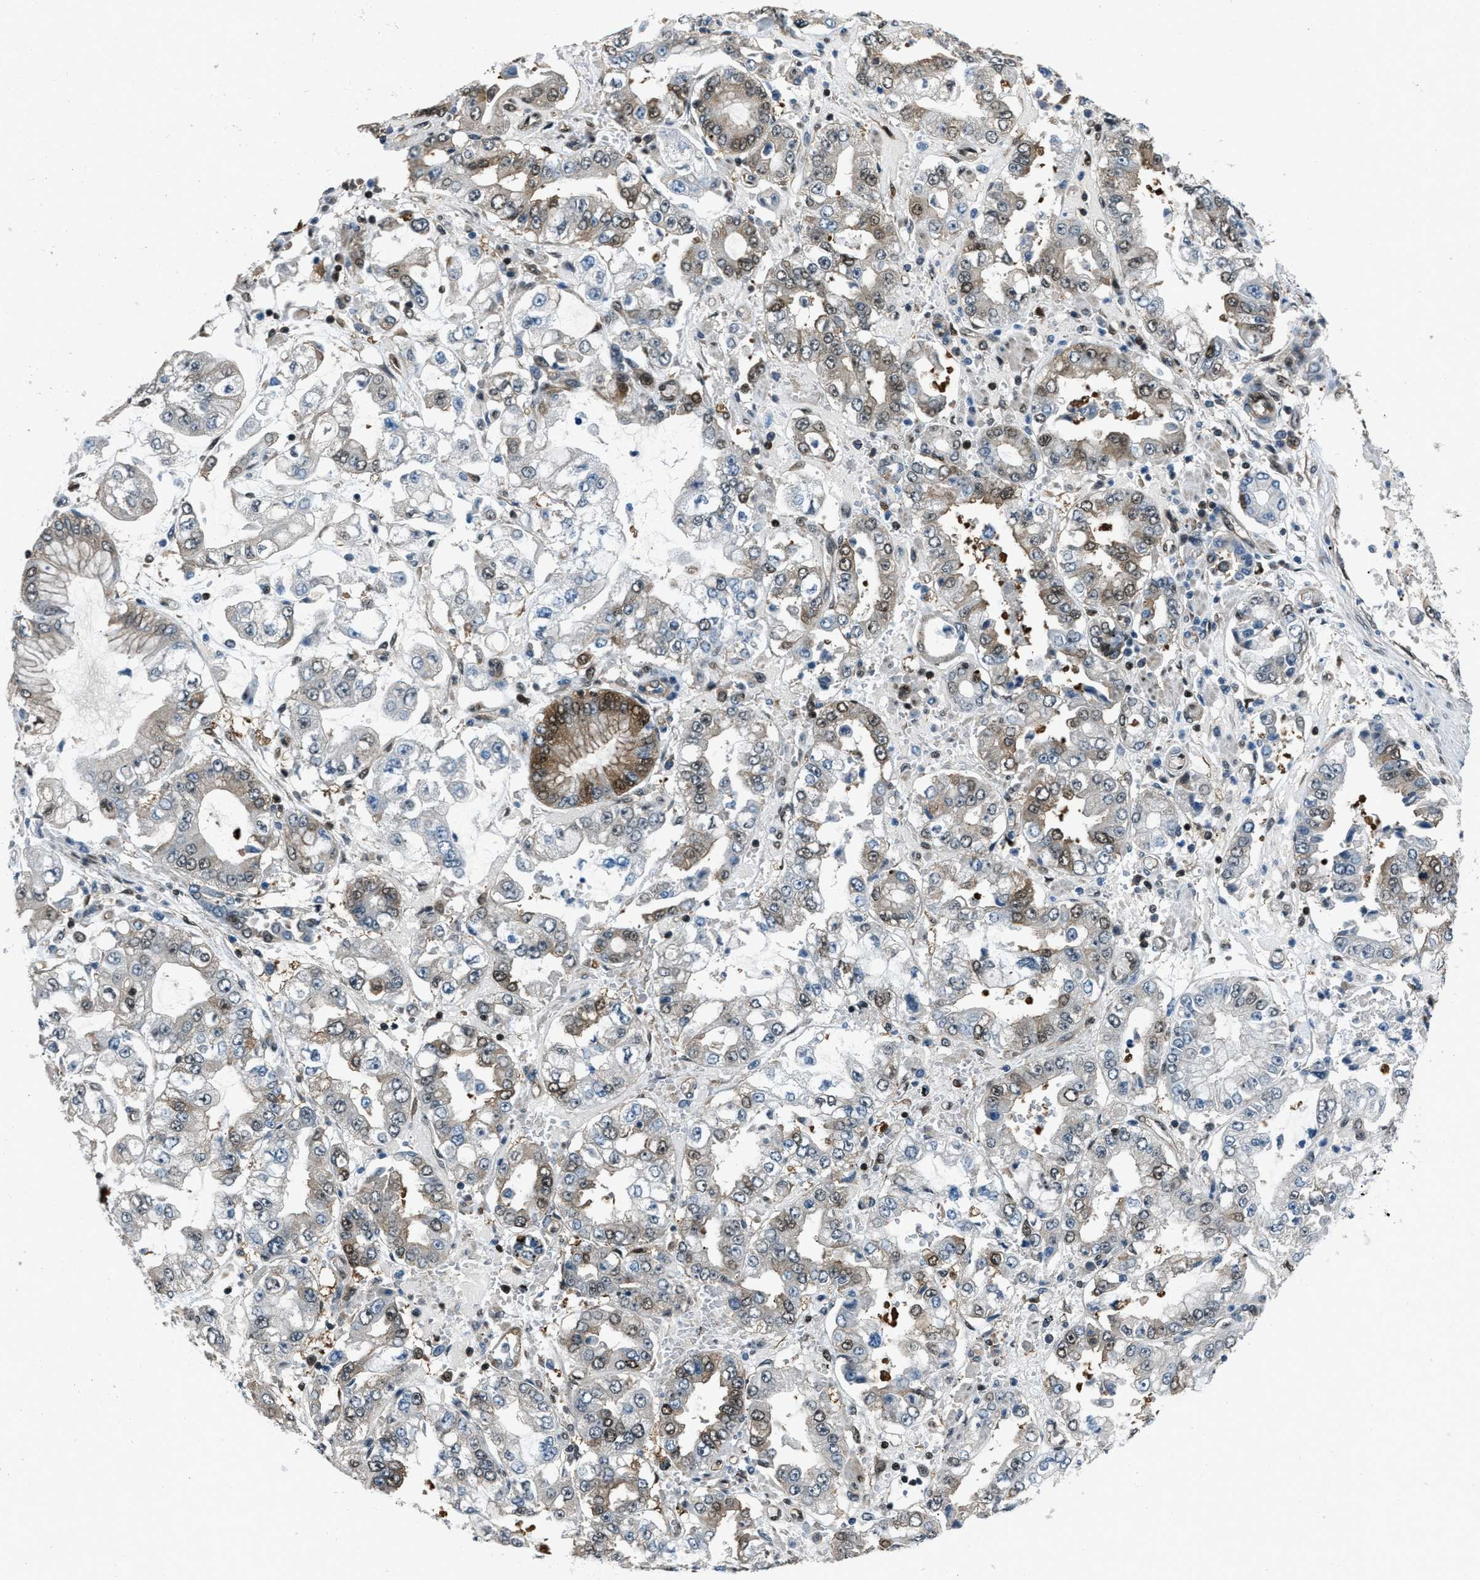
{"staining": {"intensity": "moderate", "quantity": "<25%", "location": "cytoplasmic/membranous,nuclear"}, "tissue": "stomach cancer", "cell_type": "Tumor cells", "image_type": "cancer", "snomed": [{"axis": "morphology", "description": "Adenocarcinoma, NOS"}, {"axis": "topography", "description": "Stomach"}], "caption": "Moderate cytoplasmic/membranous and nuclear protein staining is appreciated in about <25% of tumor cells in stomach cancer.", "gene": "NUDCD3", "patient": {"sex": "male", "age": 76}}